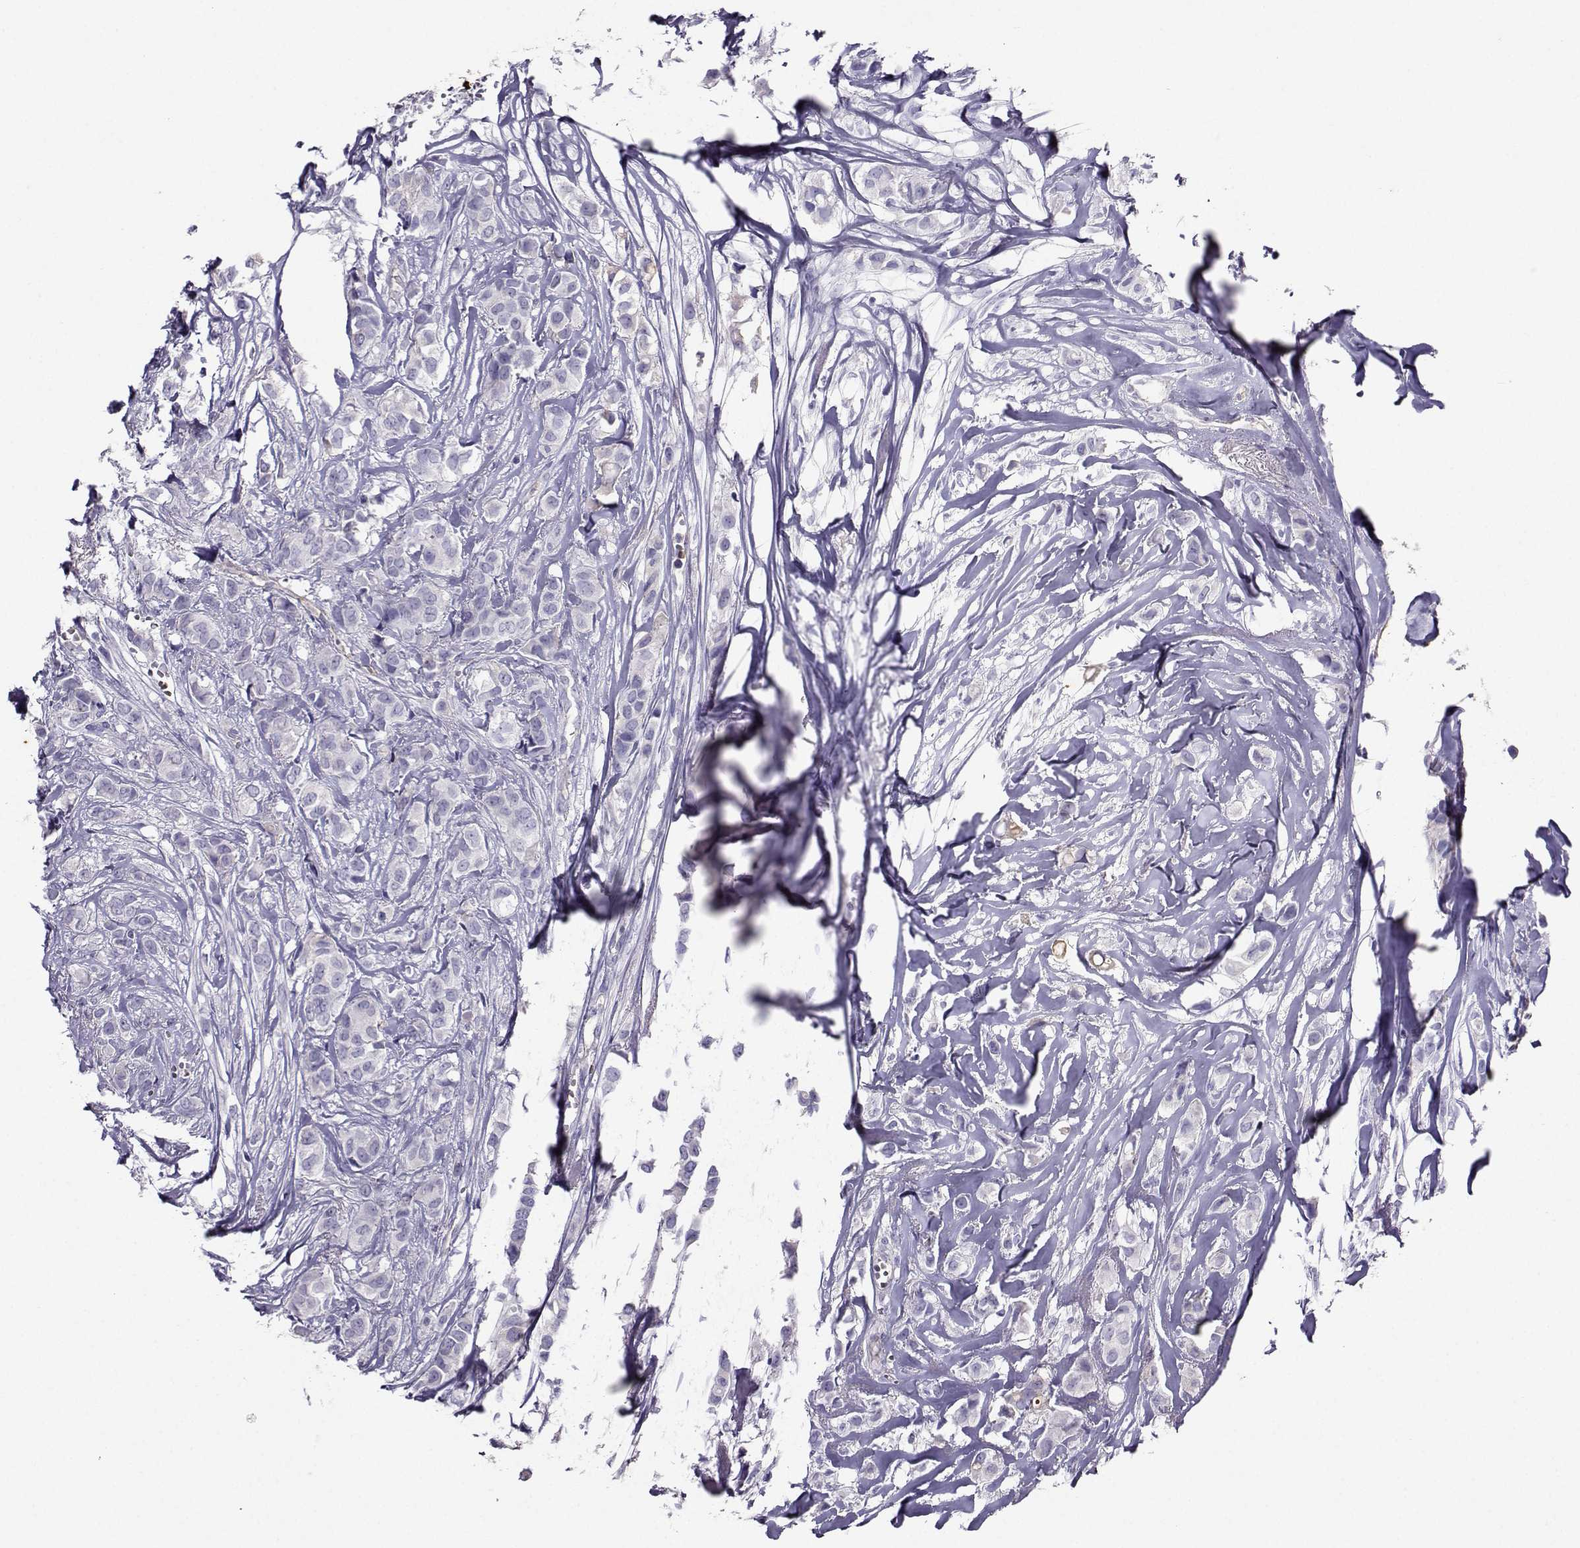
{"staining": {"intensity": "weak", "quantity": "<25%", "location": "cytoplasmic/membranous"}, "tissue": "breast cancer", "cell_type": "Tumor cells", "image_type": "cancer", "snomed": [{"axis": "morphology", "description": "Duct carcinoma"}, {"axis": "topography", "description": "Breast"}], "caption": "Image shows no protein positivity in tumor cells of breast invasive ductal carcinoma tissue. (Brightfield microscopy of DAB immunohistochemistry at high magnification).", "gene": "CLUL1", "patient": {"sex": "female", "age": 85}}